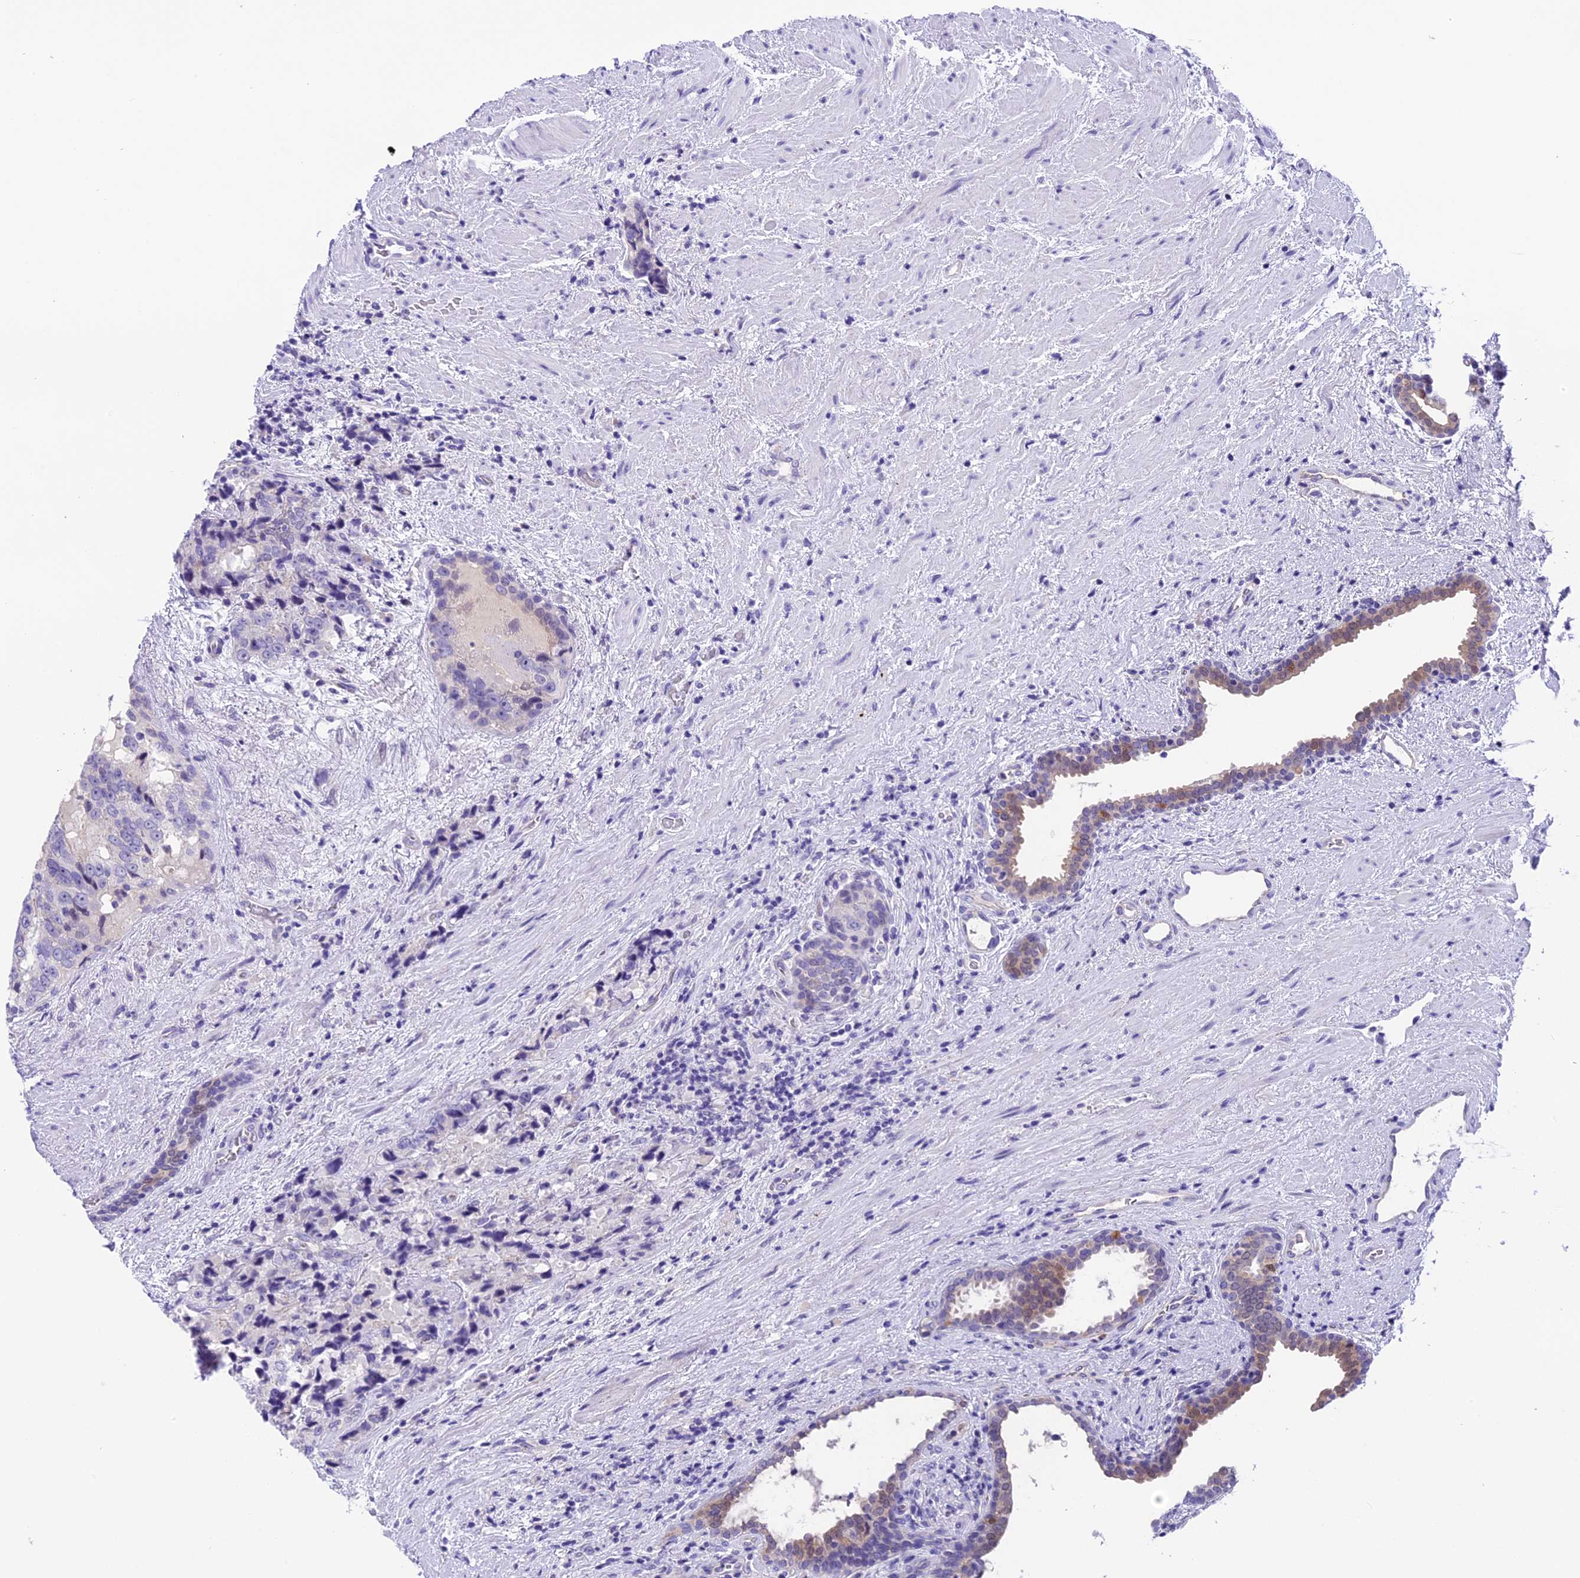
{"staining": {"intensity": "negative", "quantity": "none", "location": "none"}, "tissue": "prostate cancer", "cell_type": "Tumor cells", "image_type": "cancer", "snomed": [{"axis": "morphology", "description": "Adenocarcinoma, High grade"}, {"axis": "topography", "description": "Prostate"}], "caption": "Immunohistochemistry image of prostate cancer stained for a protein (brown), which demonstrates no staining in tumor cells. (DAB (3,3'-diaminobenzidine) immunohistochemistry (IHC) with hematoxylin counter stain).", "gene": "PRR15", "patient": {"sex": "male", "age": 70}}